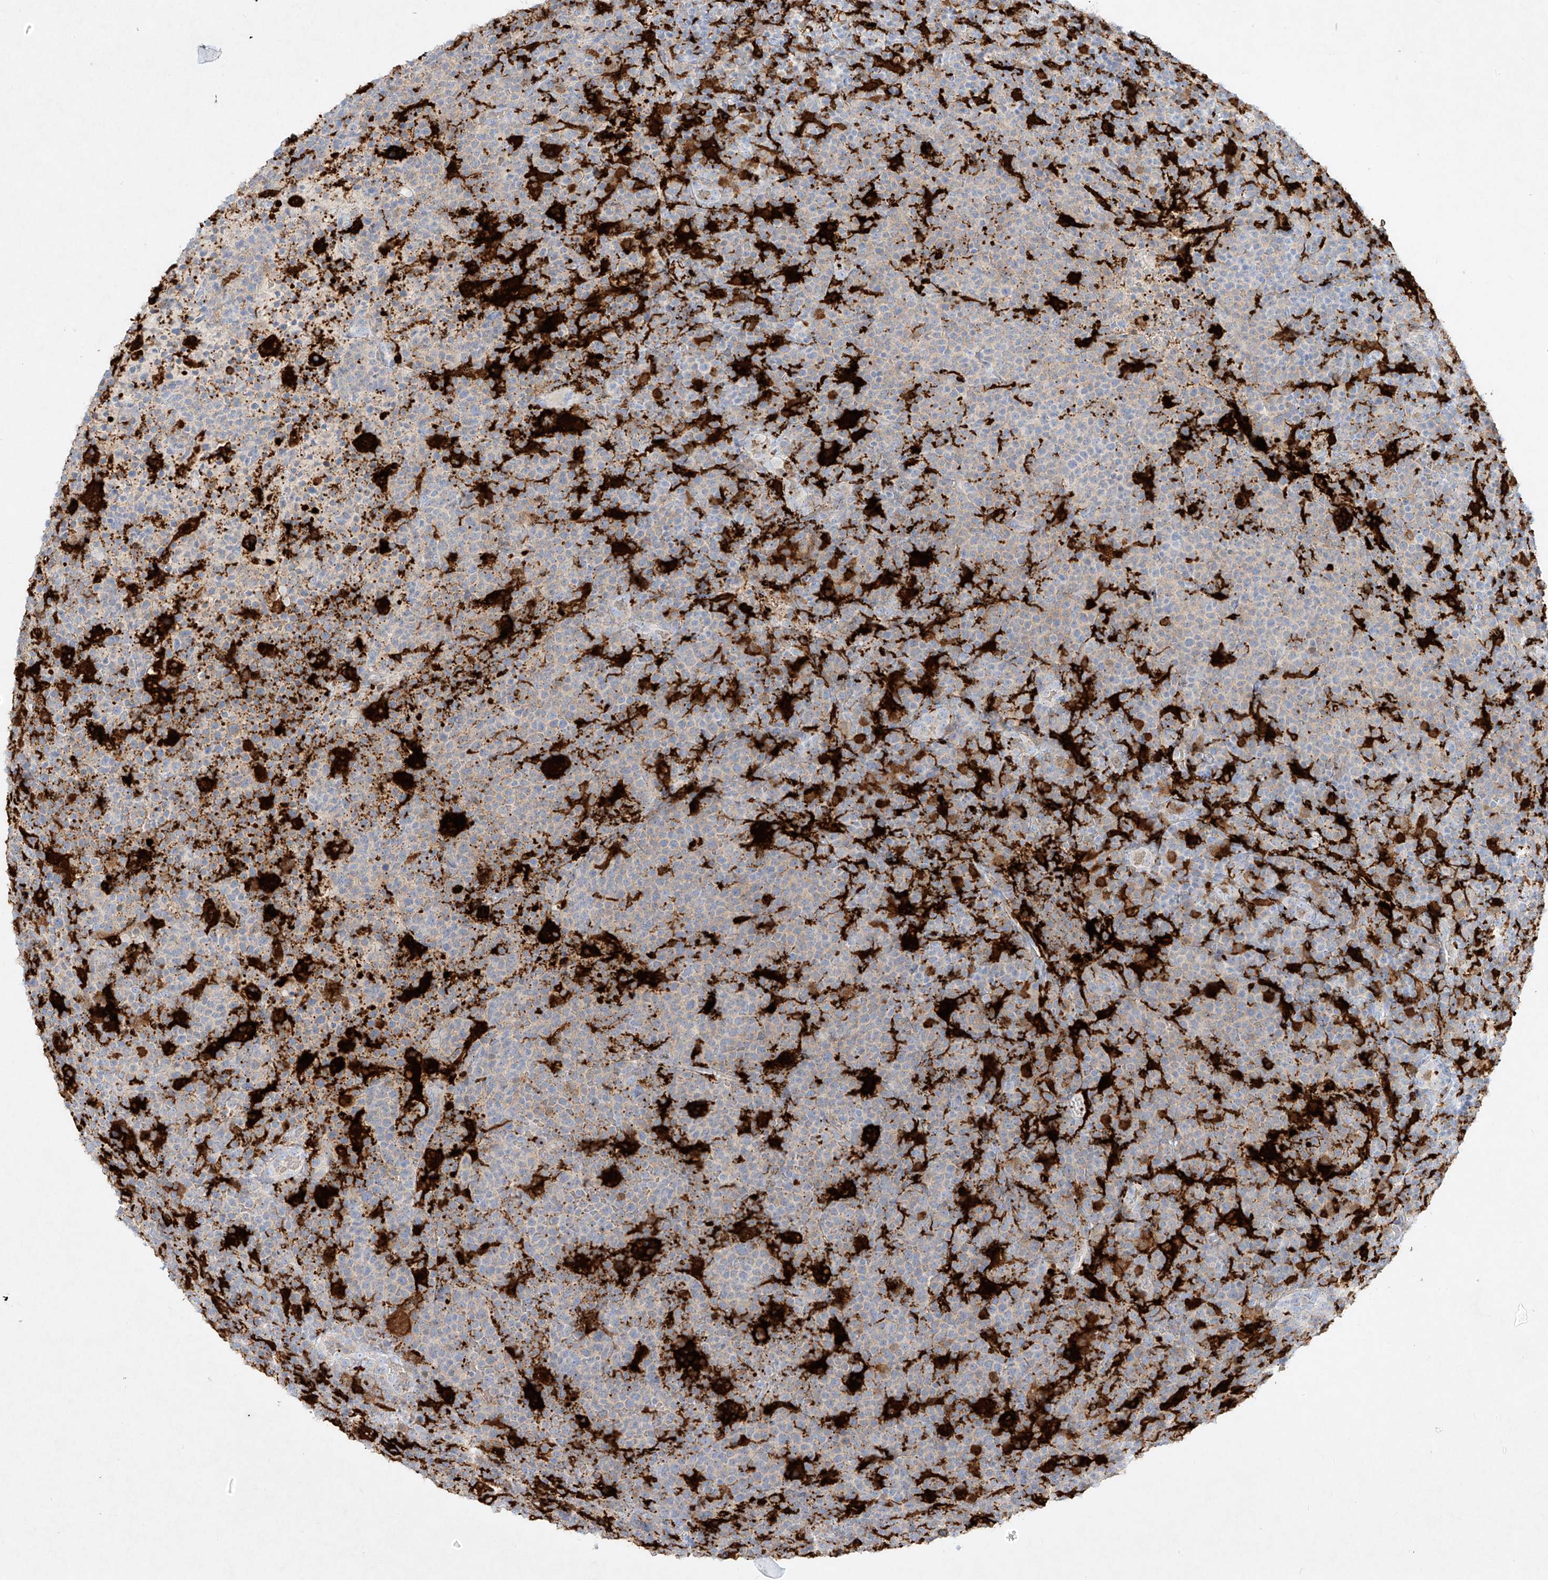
{"staining": {"intensity": "negative", "quantity": "none", "location": "none"}, "tissue": "lymphoma", "cell_type": "Tumor cells", "image_type": "cancer", "snomed": [{"axis": "morphology", "description": "Malignant lymphoma, non-Hodgkin's type, High grade"}, {"axis": "topography", "description": "Lymph node"}], "caption": "This is an immunohistochemistry (IHC) micrograph of malignant lymphoma, non-Hodgkin's type (high-grade). There is no positivity in tumor cells.", "gene": "PLEK", "patient": {"sex": "male", "age": 61}}